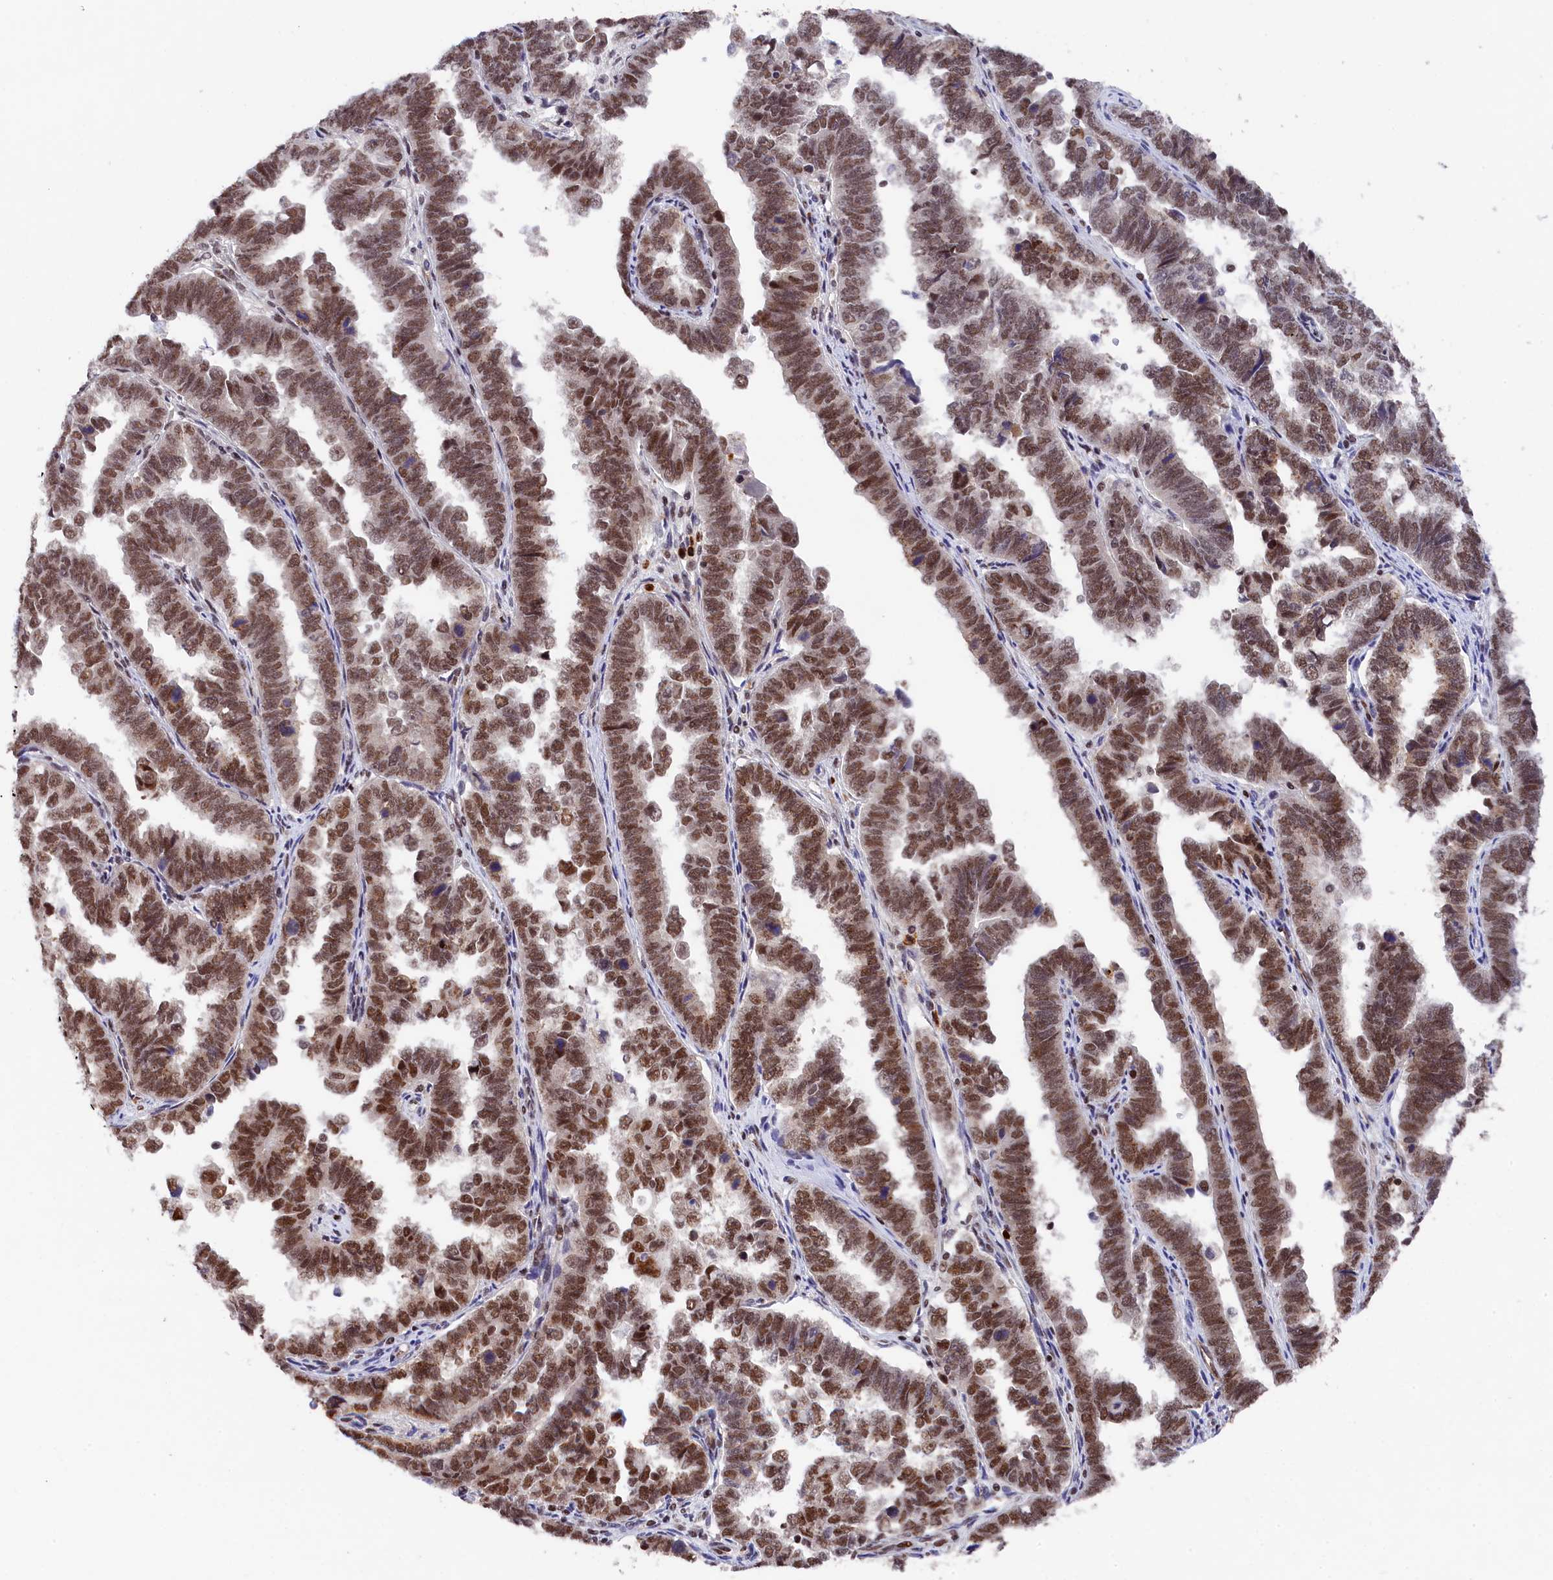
{"staining": {"intensity": "moderate", "quantity": ">75%", "location": "nuclear"}, "tissue": "endometrial cancer", "cell_type": "Tumor cells", "image_type": "cancer", "snomed": [{"axis": "morphology", "description": "Adenocarcinoma, NOS"}, {"axis": "topography", "description": "Endometrium"}], "caption": "A high-resolution photomicrograph shows IHC staining of adenocarcinoma (endometrial), which displays moderate nuclear staining in approximately >75% of tumor cells. (IHC, brightfield microscopy, high magnification).", "gene": "ADIG", "patient": {"sex": "female", "age": 75}}